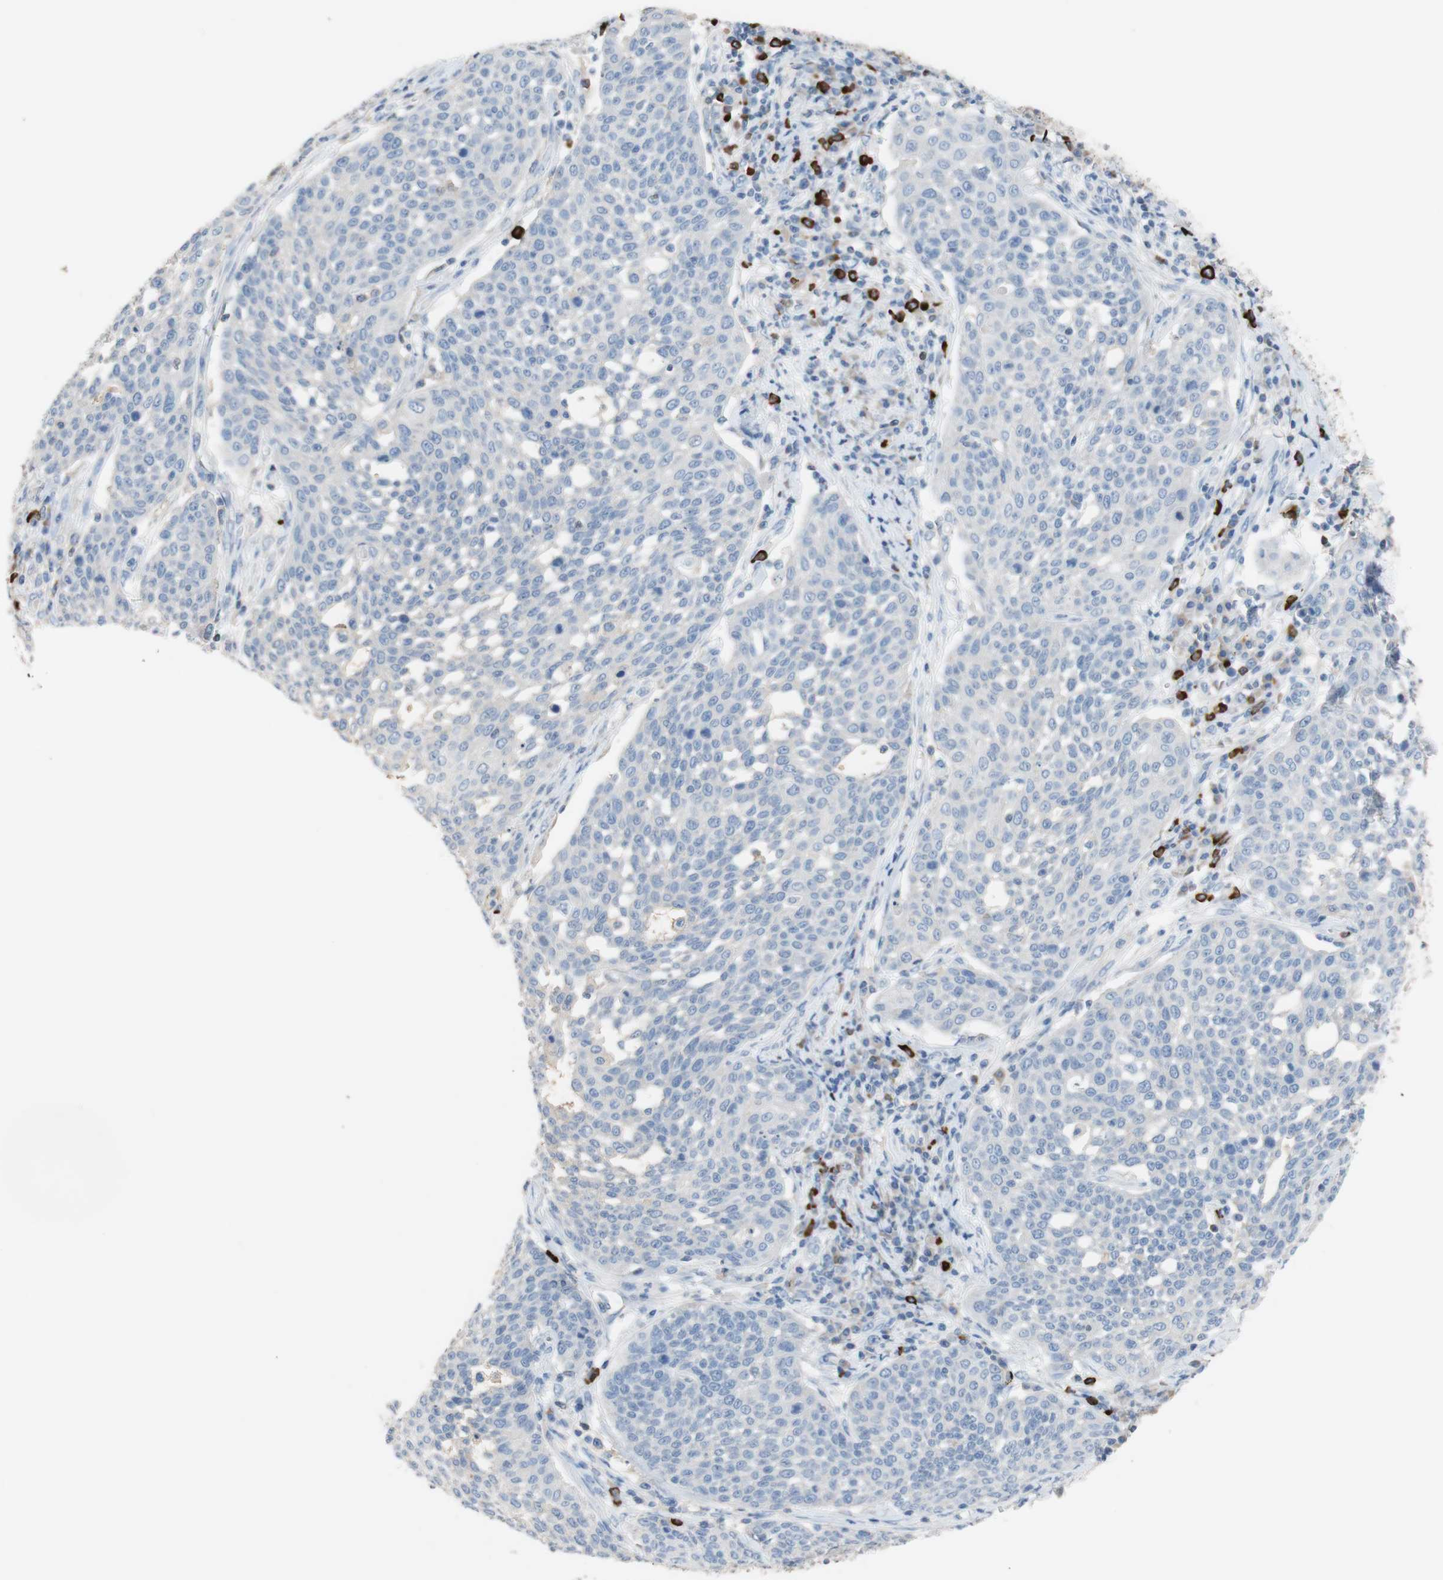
{"staining": {"intensity": "negative", "quantity": "none", "location": "none"}, "tissue": "cervical cancer", "cell_type": "Tumor cells", "image_type": "cancer", "snomed": [{"axis": "morphology", "description": "Squamous cell carcinoma, NOS"}, {"axis": "topography", "description": "Cervix"}], "caption": "This is a image of IHC staining of cervical cancer, which shows no expression in tumor cells.", "gene": "PACSIN1", "patient": {"sex": "female", "age": 34}}